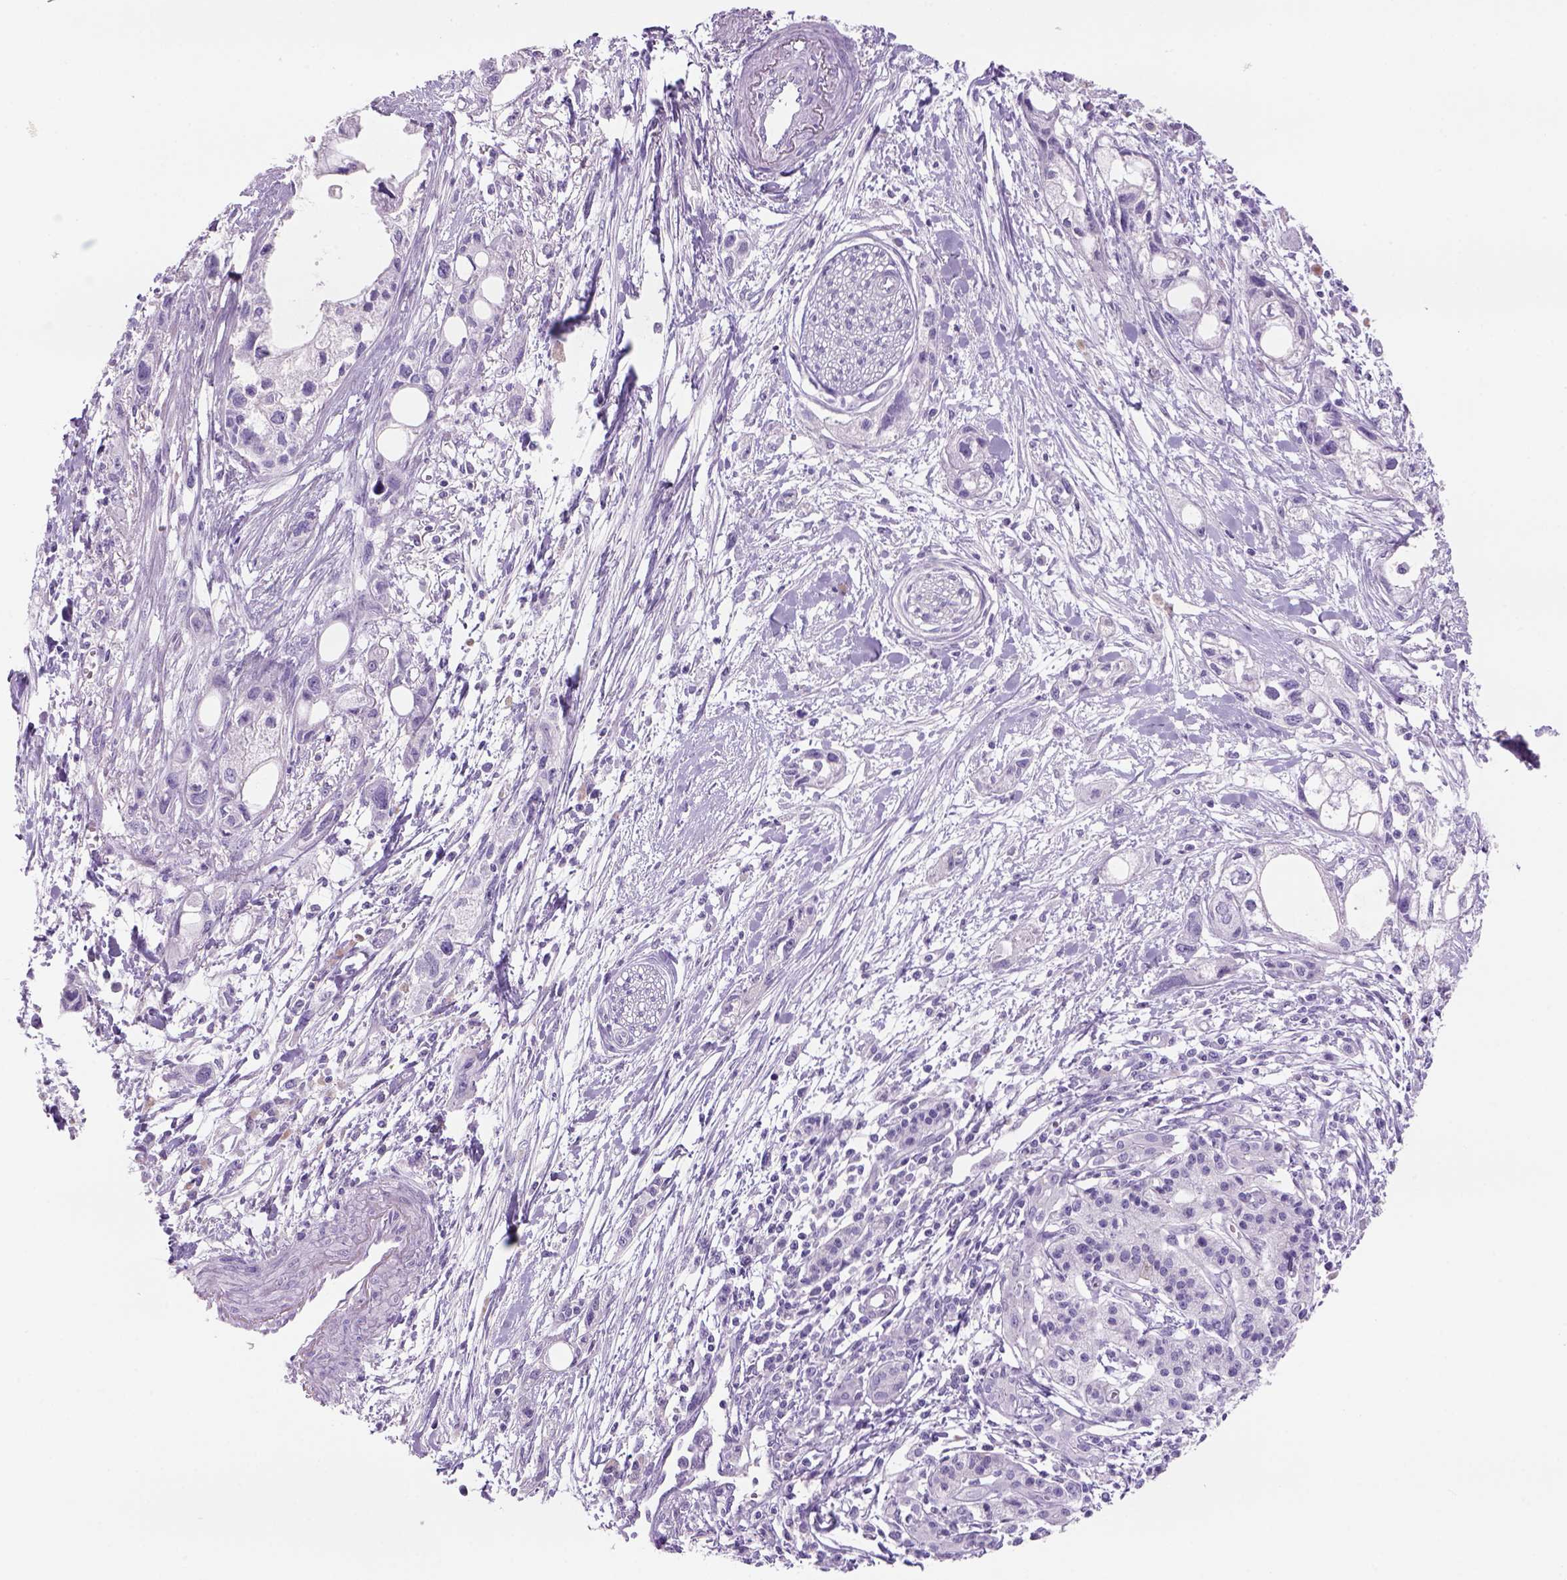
{"staining": {"intensity": "negative", "quantity": "none", "location": "none"}, "tissue": "pancreatic cancer", "cell_type": "Tumor cells", "image_type": "cancer", "snomed": [{"axis": "morphology", "description": "Adenocarcinoma, NOS"}, {"axis": "topography", "description": "Pancreas"}], "caption": "A high-resolution image shows IHC staining of pancreatic cancer (adenocarcinoma), which shows no significant positivity in tumor cells. The staining was performed using DAB (3,3'-diaminobenzidine) to visualize the protein expression in brown, while the nuclei were stained in blue with hematoxylin (Magnification: 20x).", "gene": "TENM4", "patient": {"sex": "female", "age": 61}}